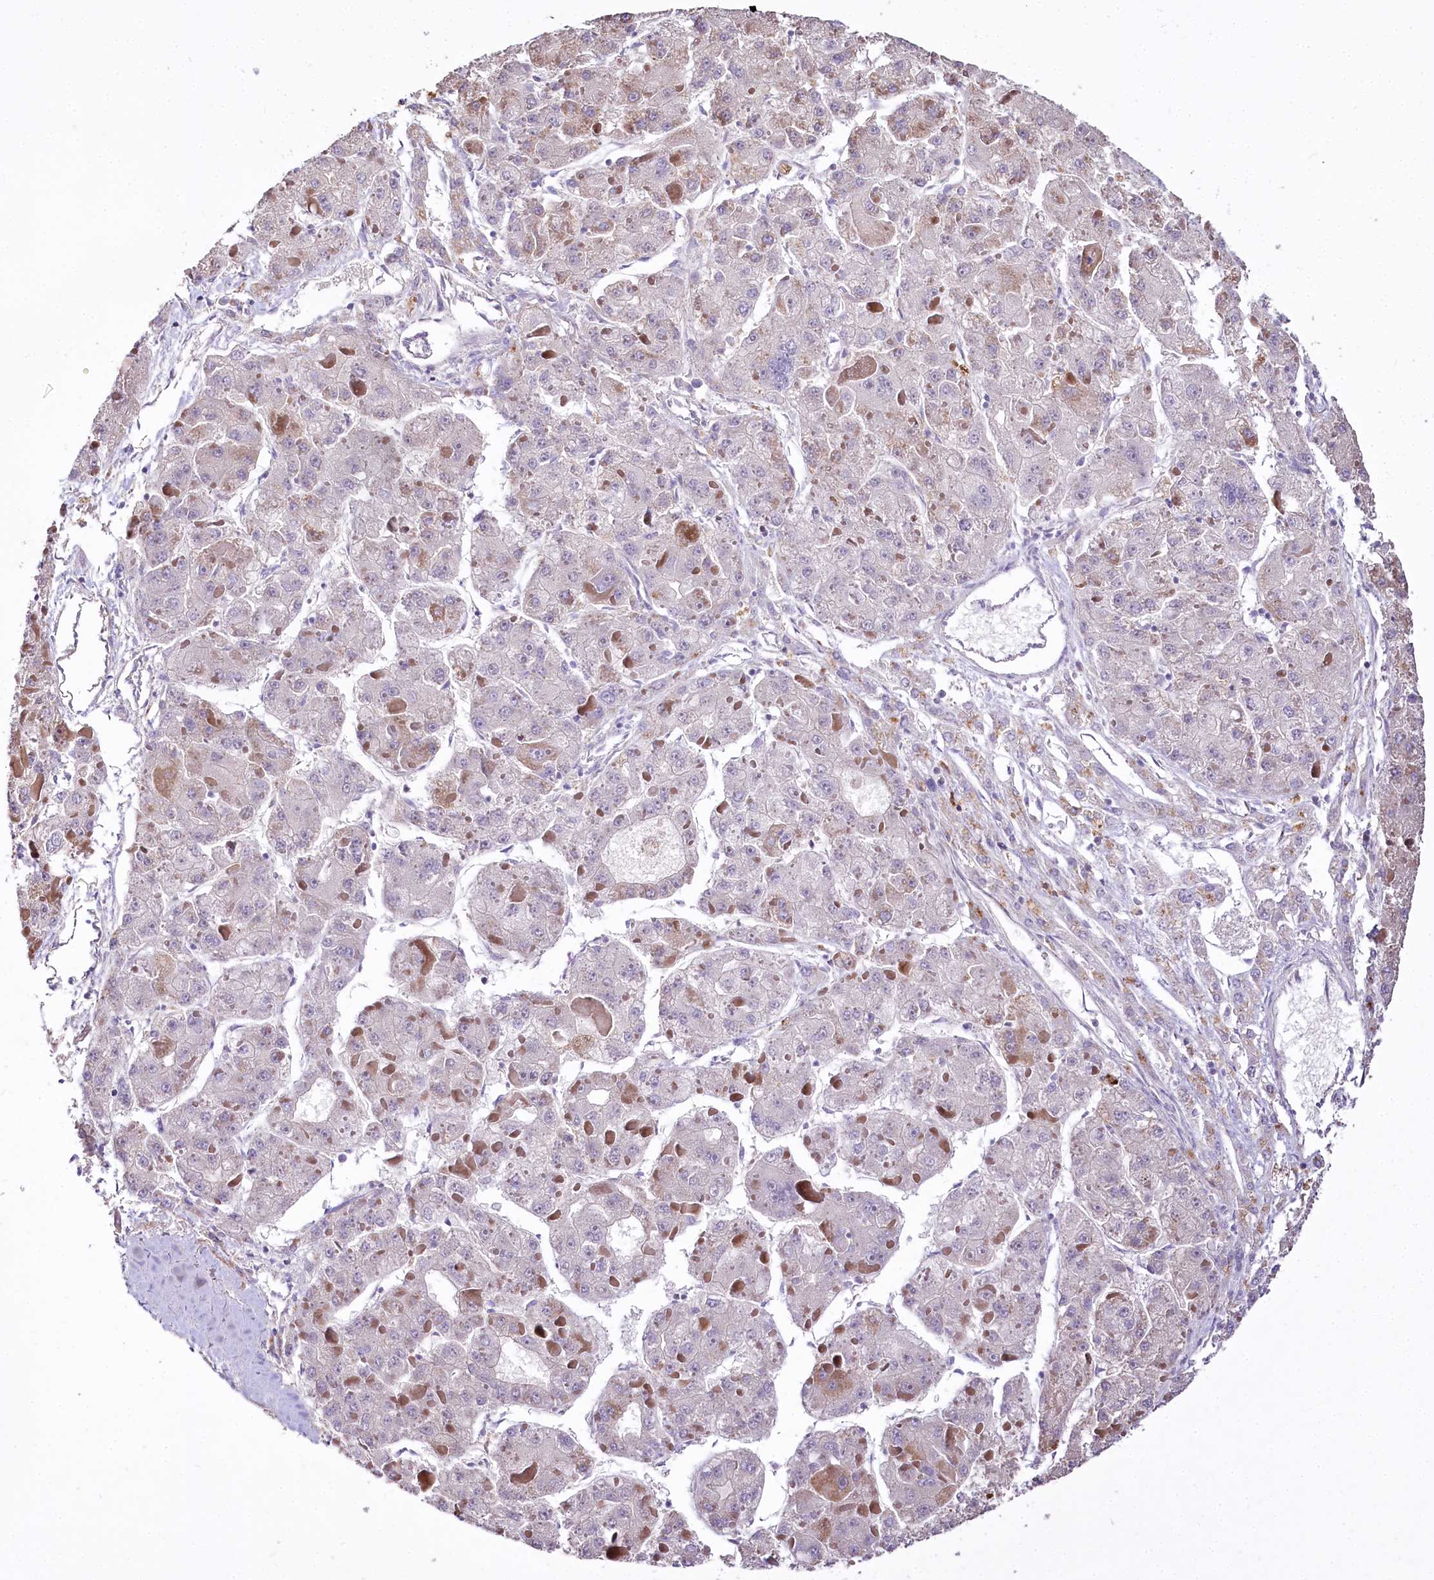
{"staining": {"intensity": "negative", "quantity": "none", "location": "none"}, "tissue": "liver cancer", "cell_type": "Tumor cells", "image_type": "cancer", "snomed": [{"axis": "morphology", "description": "Carcinoma, Hepatocellular, NOS"}, {"axis": "topography", "description": "Liver"}], "caption": "IHC photomicrograph of human liver cancer (hepatocellular carcinoma) stained for a protein (brown), which shows no staining in tumor cells. The staining is performed using DAB (3,3'-diaminobenzidine) brown chromogen with nuclei counter-stained in using hematoxylin.", "gene": "PTER", "patient": {"sex": "female", "age": 73}}